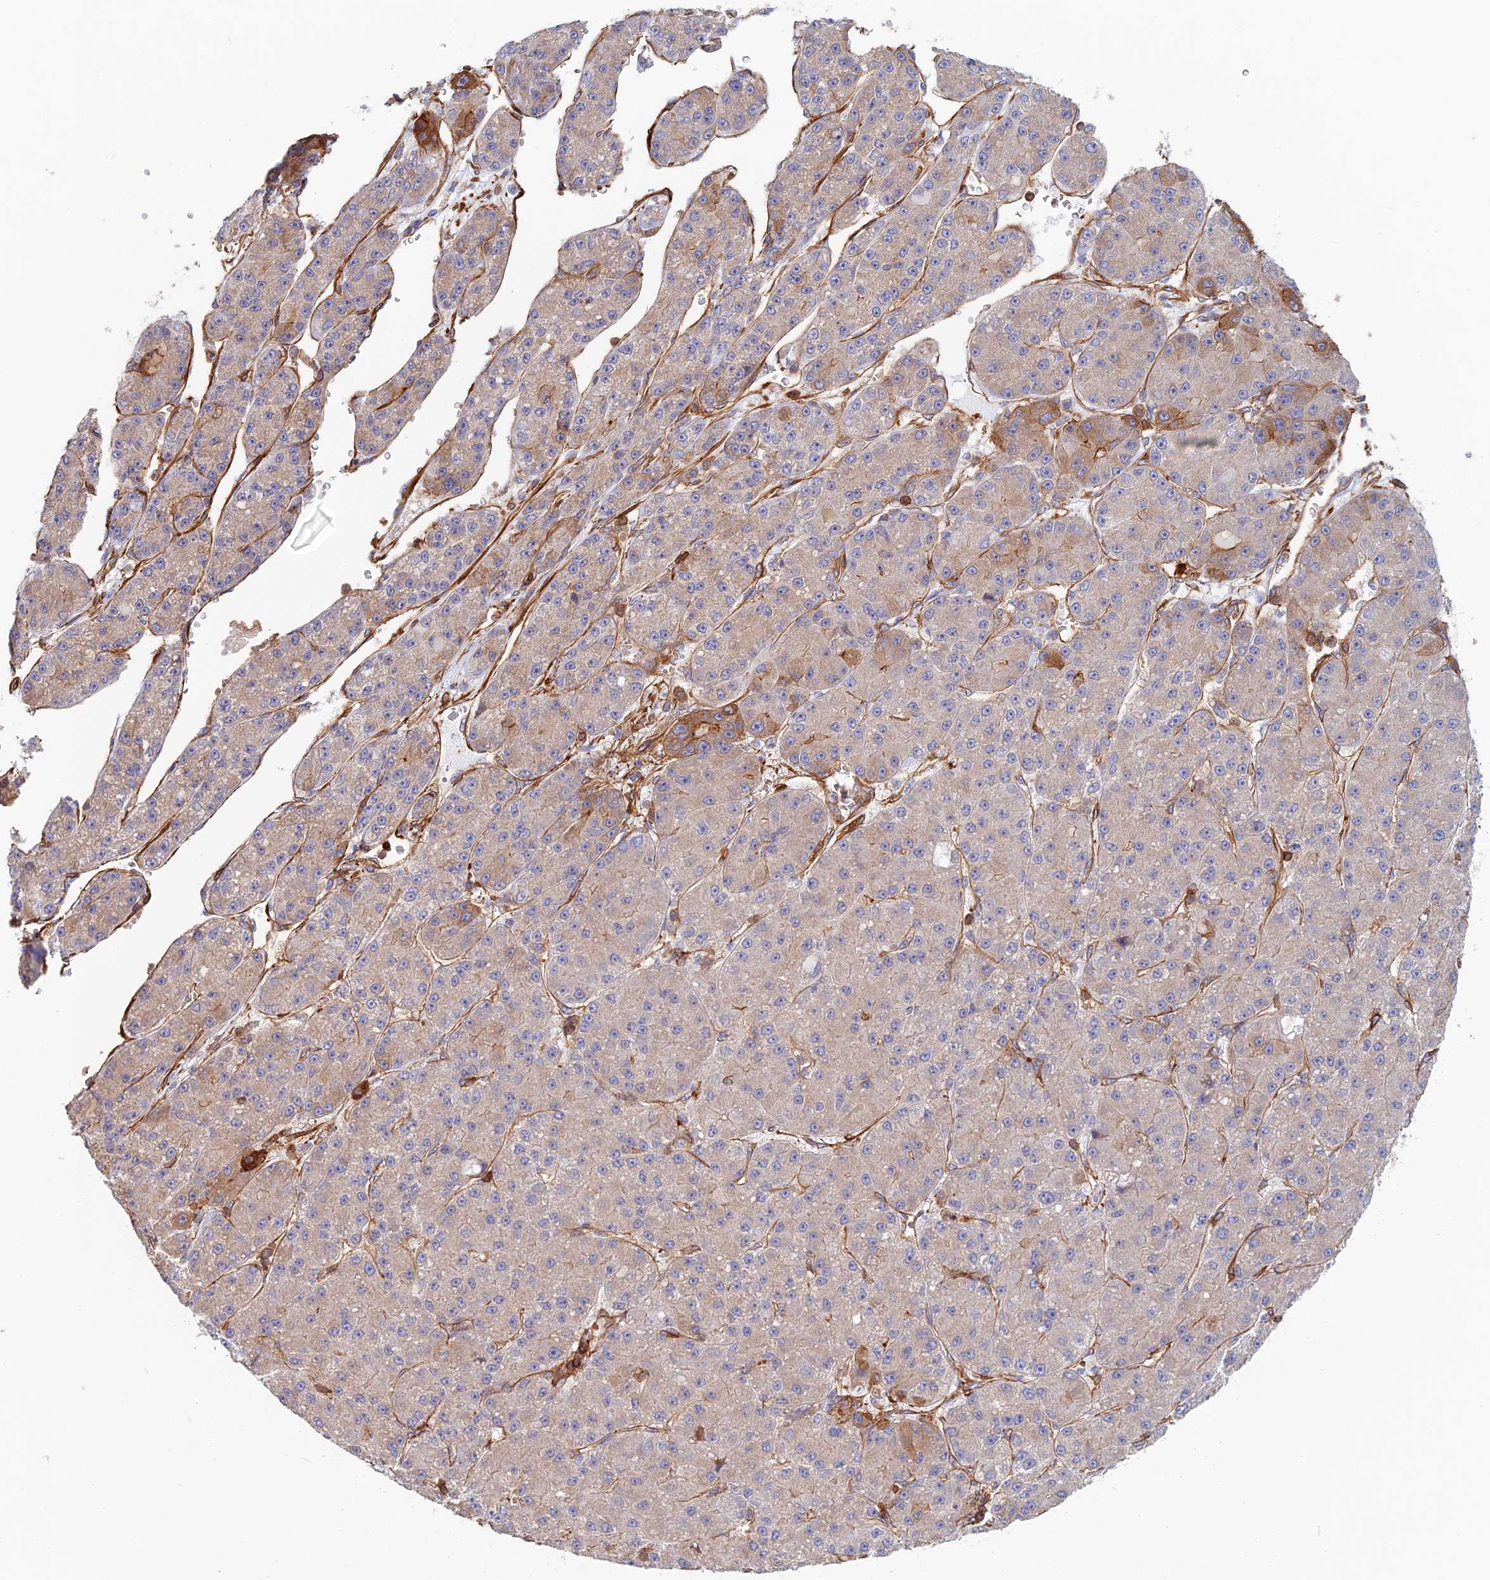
{"staining": {"intensity": "moderate", "quantity": "<25%", "location": "cytoplasmic/membranous"}, "tissue": "liver cancer", "cell_type": "Tumor cells", "image_type": "cancer", "snomed": [{"axis": "morphology", "description": "Carcinoma, Hepatocellular, NOS"}, {"axis": "topography", "description": "Liver"}], "caption": "Approximately <25% of tumor cells in liver cancer demonstrate moderate cytoplasmic/membranous protein staining as visualized by brown immunohistochemical staining.", "gene": "PAK4", "patient": {"sex": "male", "age": 67}}